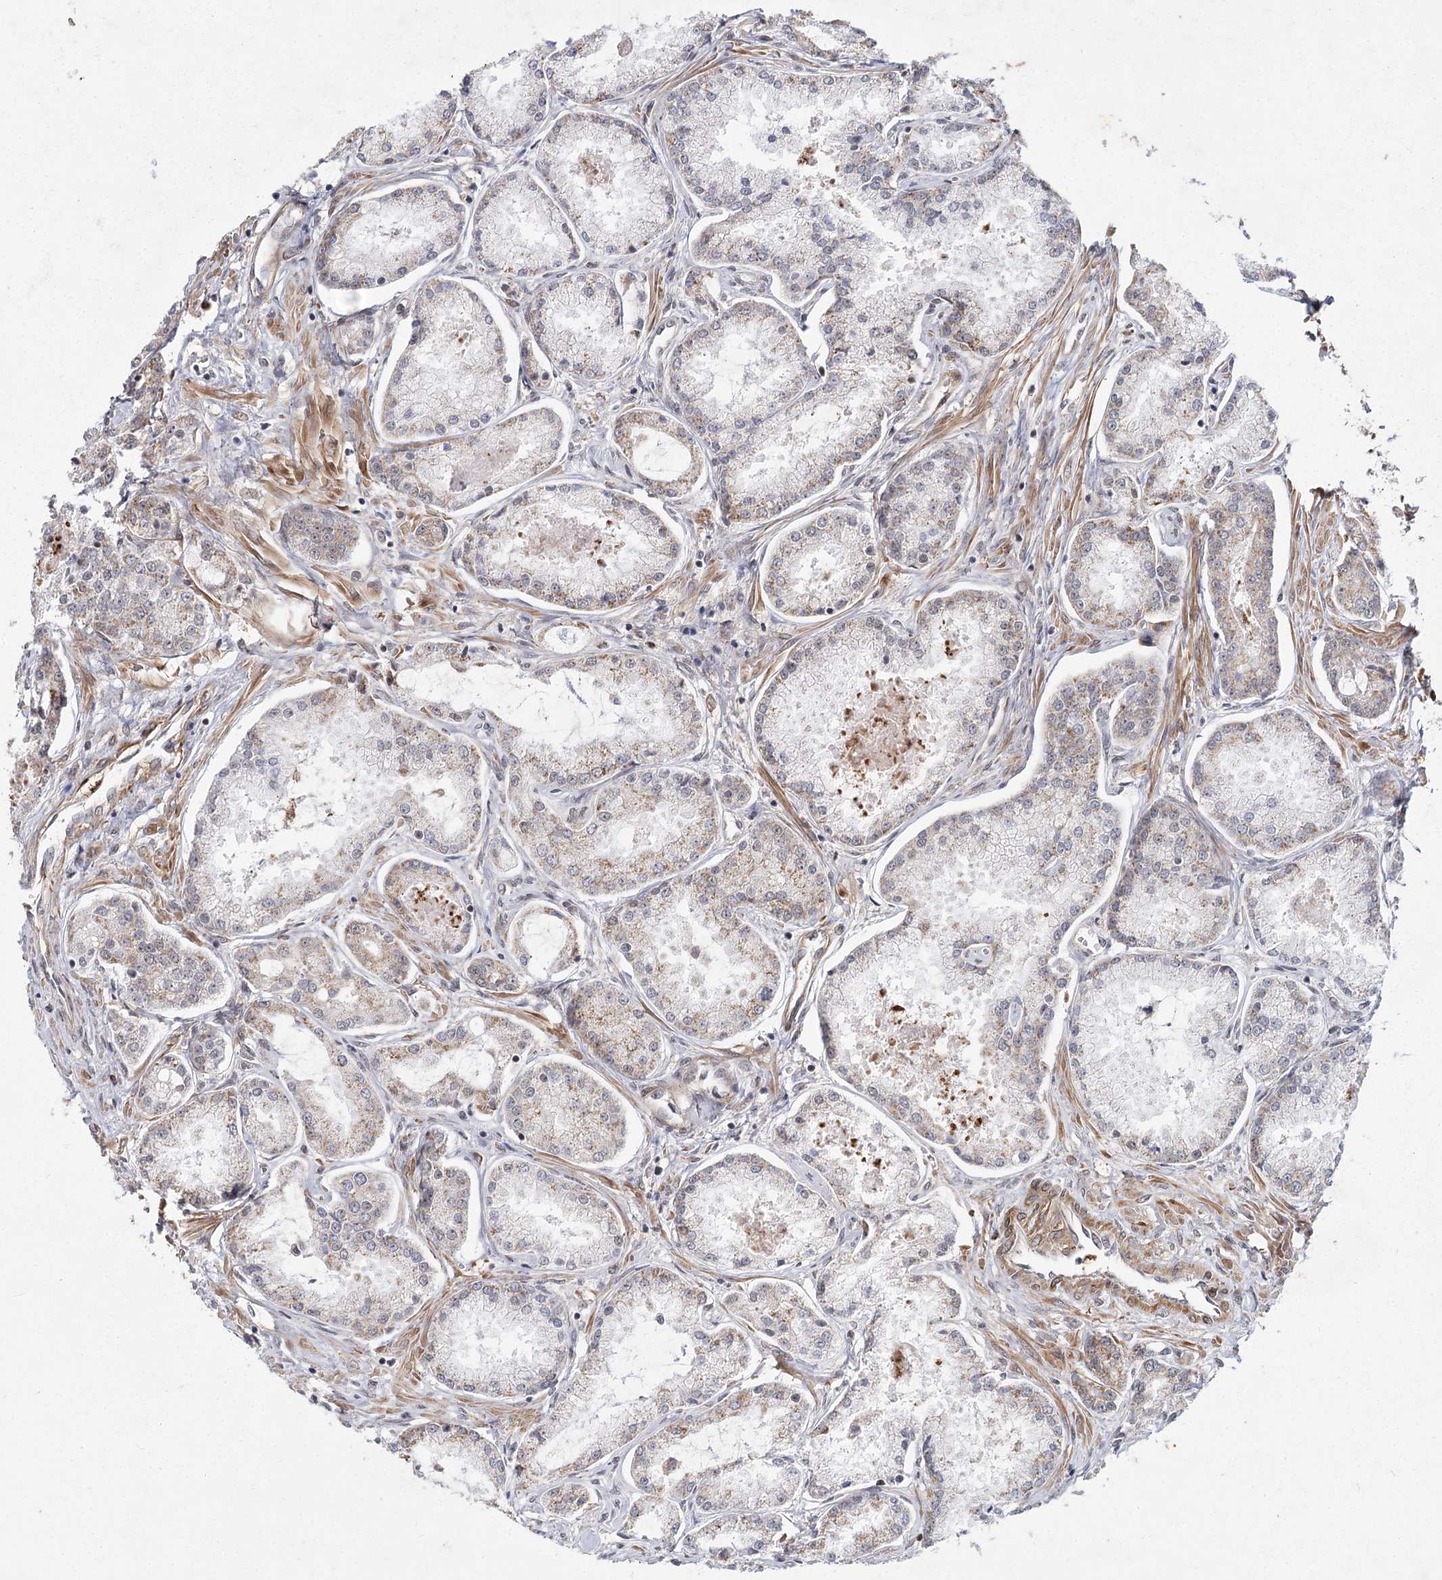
{"staining": {"intensity": "moderate", "quantity": "<25%", "location": "cytoplasmic/membranous"}, "tissue": "prostate cancer", "cell_type": "Tumor cells", "image_type": "cancer", "snomed": [{"axis": "morphology", "description": "Adenocarcinoma, Low grade"}, {"axis": "topography", "description": "Prostate"}], "caption": "Immunohistochemical staining of prostate cancer reveals low levels of moderate cytoplasmic/membranous positivity in approximately <25% of tumor cells. (DAB IHC, brown staining for protein, blue staining for nuclei).", "gene": "ZCCHC24", "patient": {"sex": "male", "age": 68}}